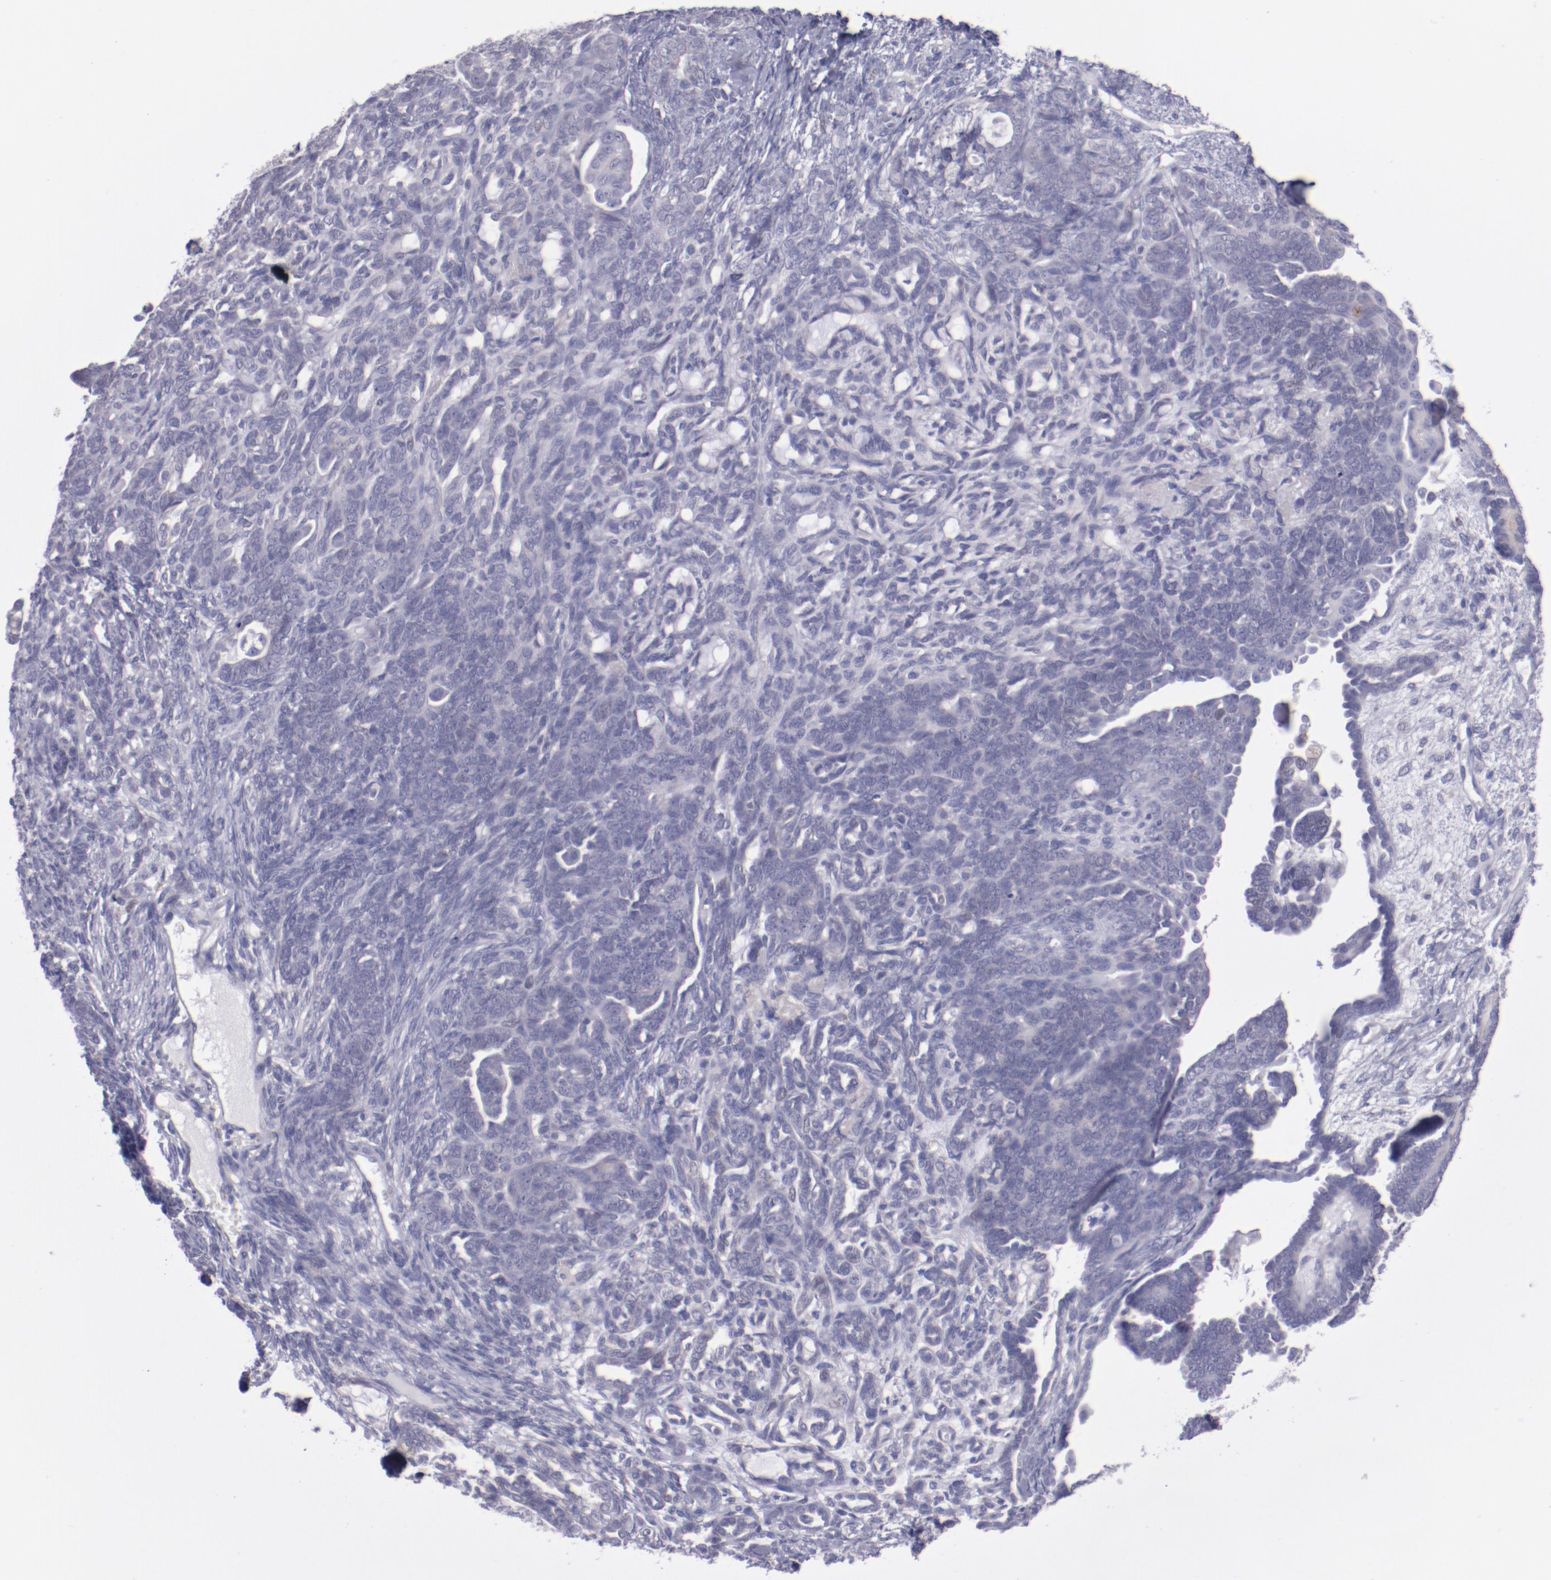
{"staining": {"intensity": "negative", "quantity": "none", "location": "none"}, "tissue": "endometrial cancer", "cell_type": "Tumor cells", "image_type": "cancer", "snomed": [{"axis": "morphology", "description": "Neoplasm, malignant, NOS"}, {"axis": "topography", "description": "Endometrium"}], "caption": "Image shows no significant protein staining in tumor cells of neoplasm (malignant) (endometrial). Nuclei are stained in blue.", "gene": "TRAF3", "patient": {"sex": "female", "age": 74}}